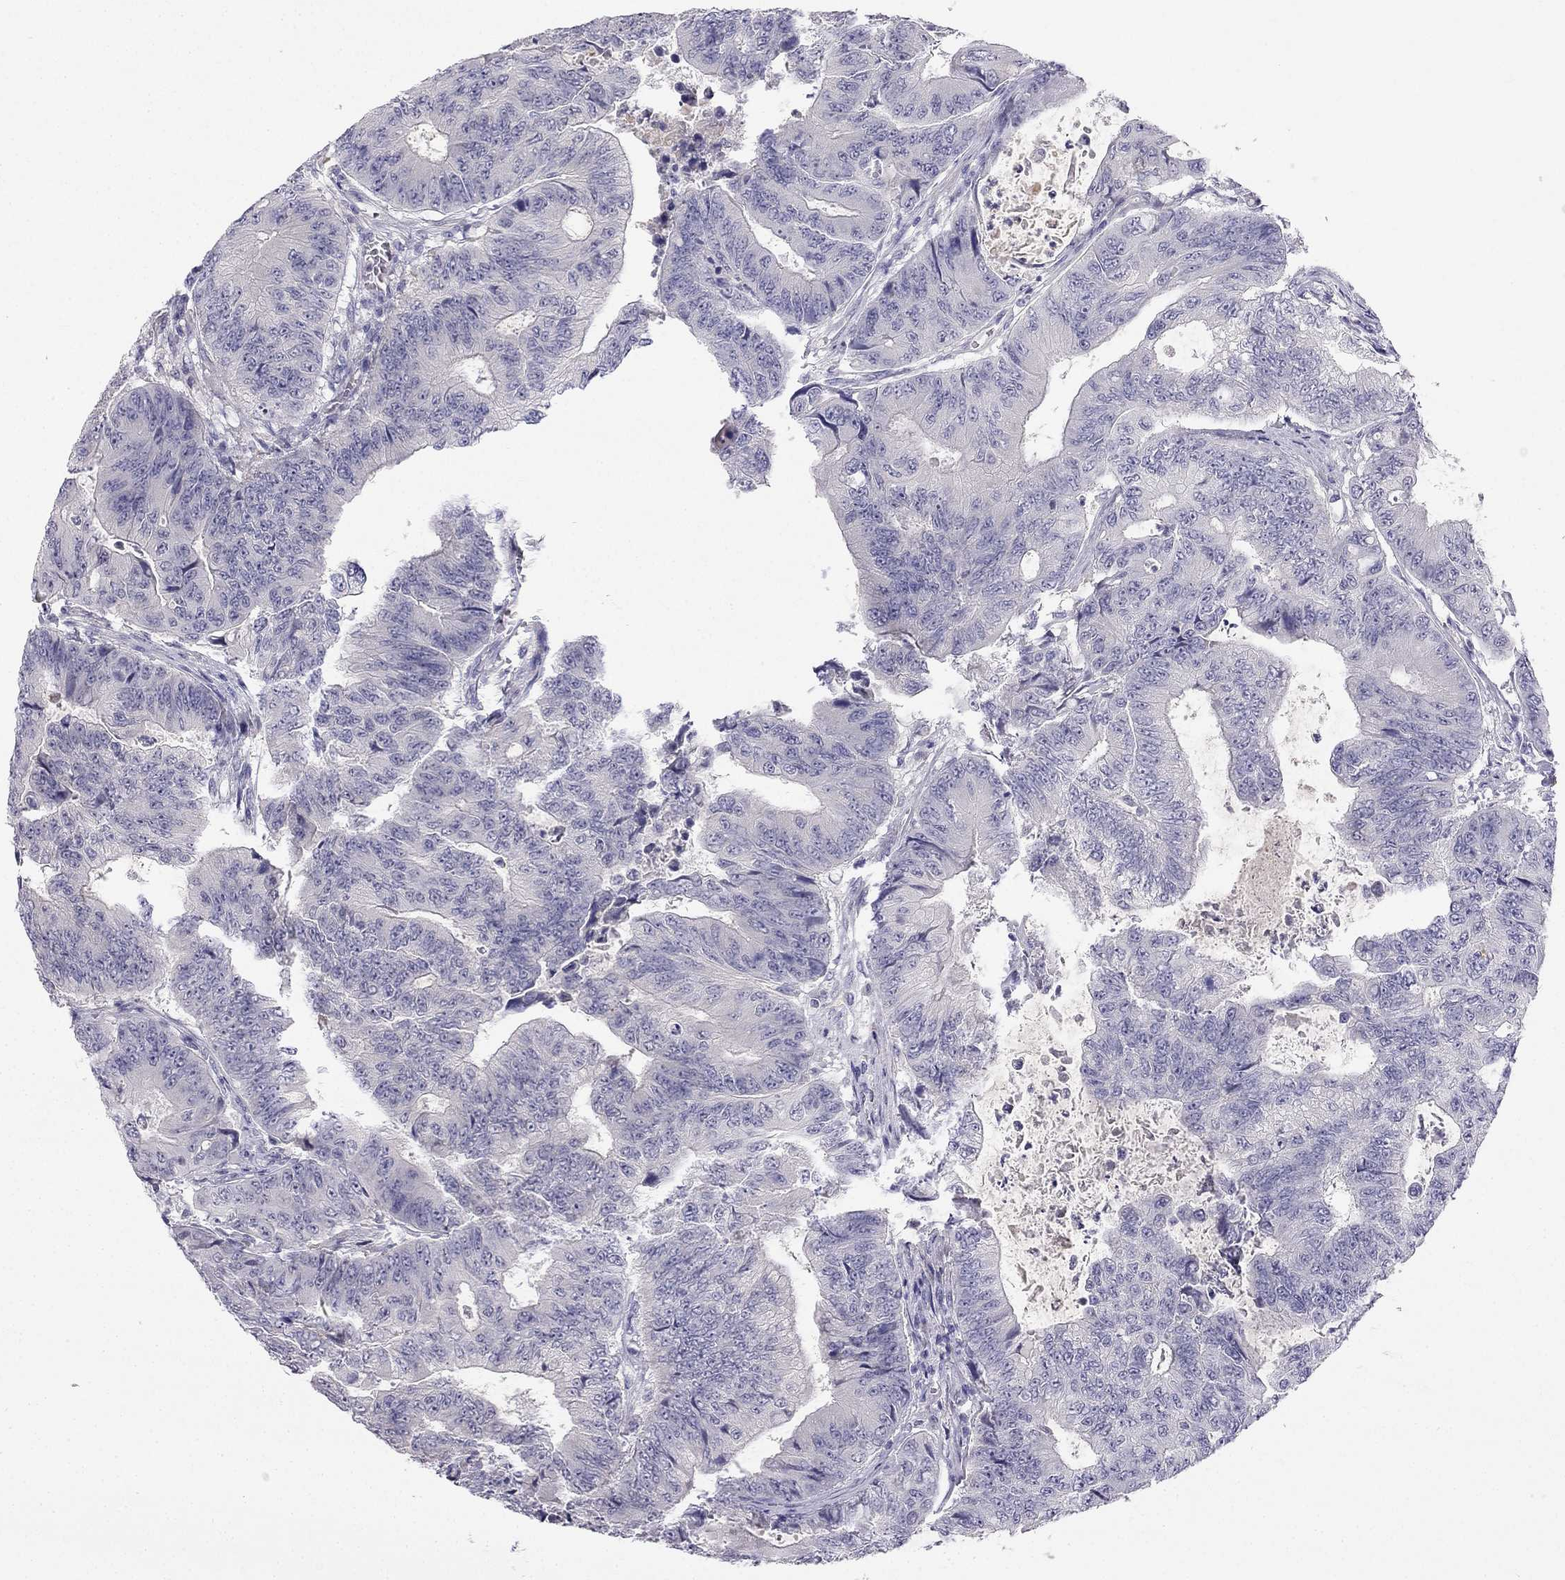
{"staining": {"intensity": "negative", "quantity": "none", "location": "none"}, "tissue": "colorectal cancer", "cell_type": "Tumor cells", "image_type": "cancer", "snomed": [{"axis": "morphology", "description": "Adenocarcinoma, NOS"}, {"axis": "topography", "description": "Colon"}], "caption": "This is an immunohistochemistry (IHC) micrograph of colorectal cancer. There is no positivity in tumor cells.", "gene": "C16orf89", "patient": {"sex": "female", "age": 48}}